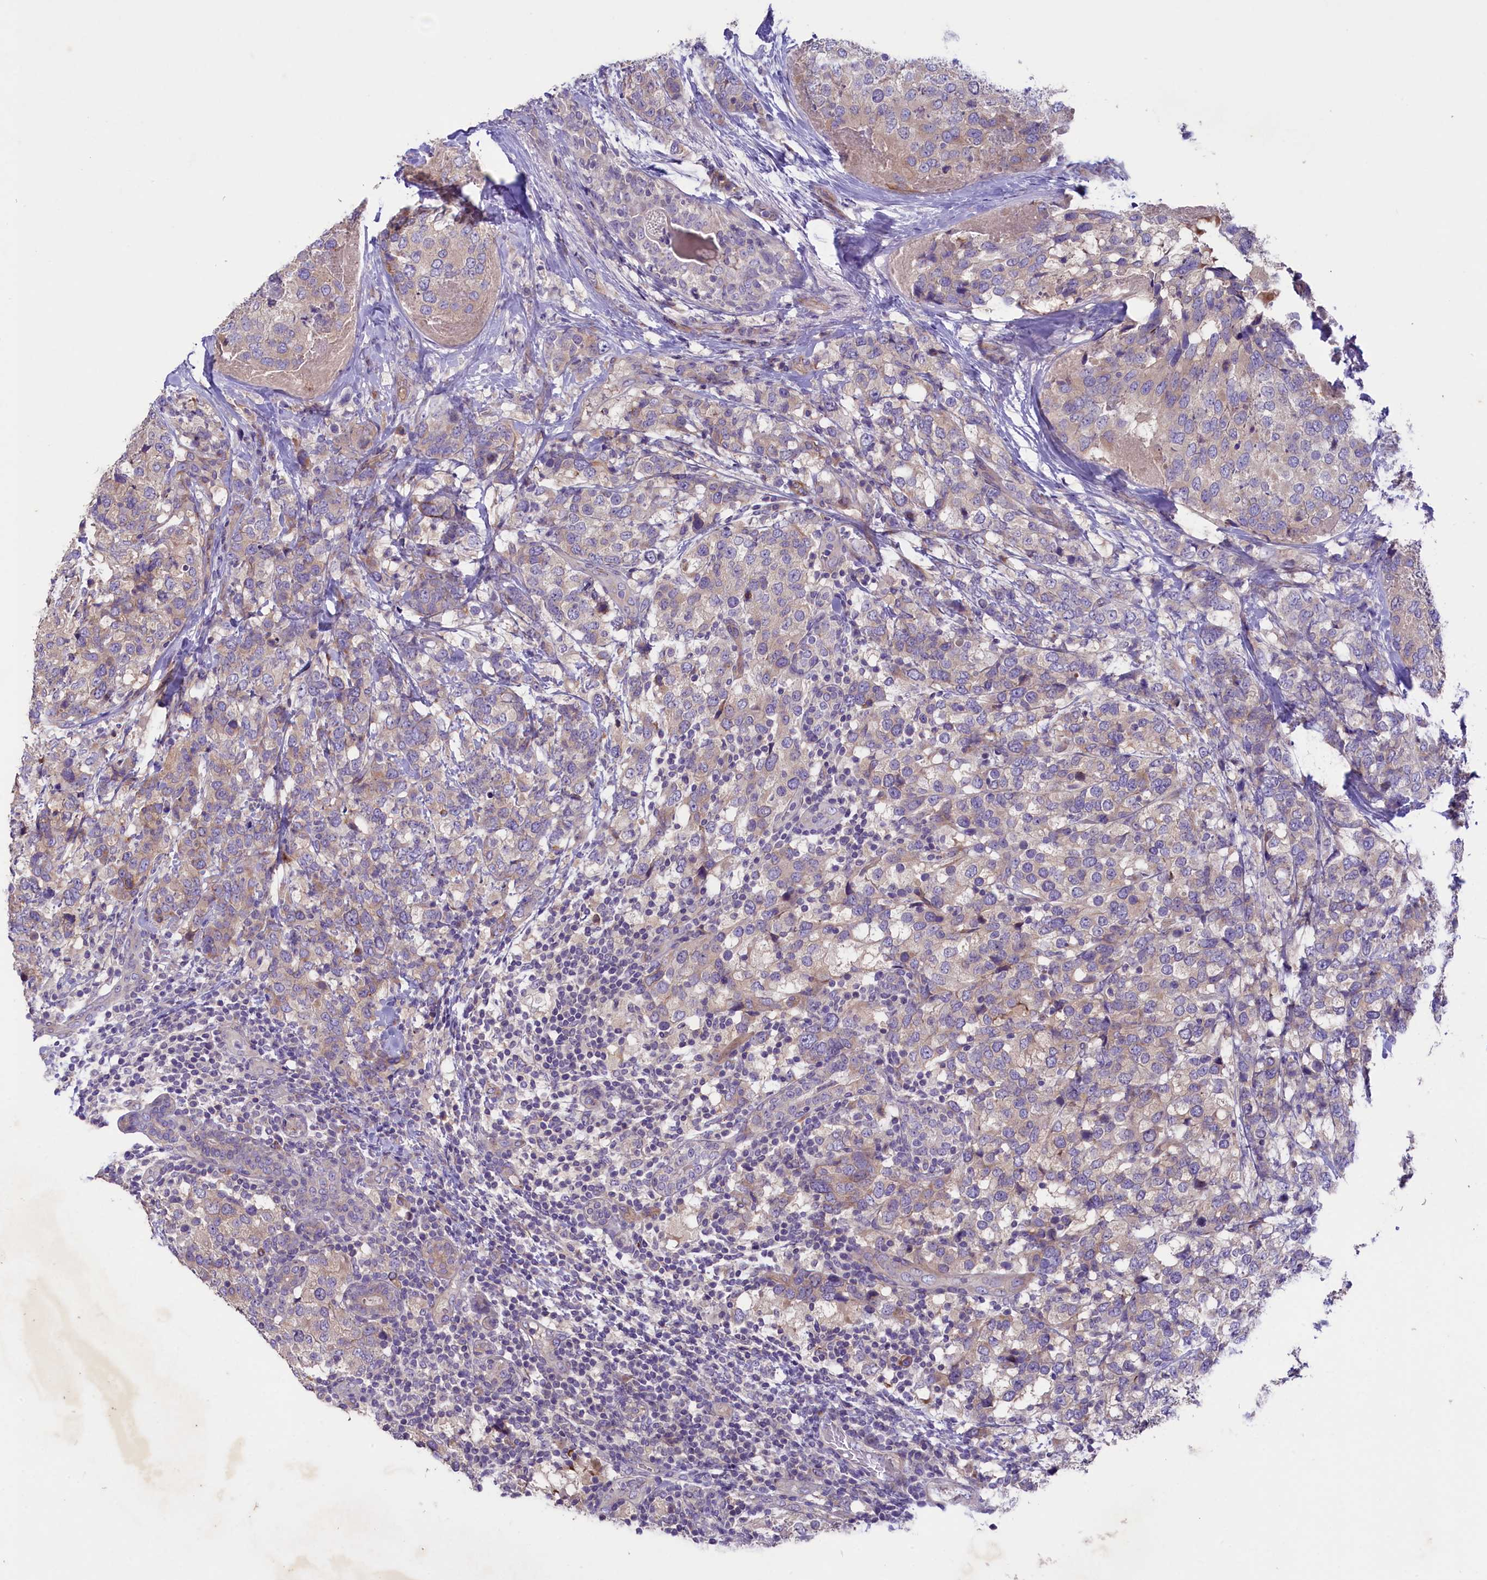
{"staining": {"intensity": "weak", "quantity": "25%-75%", "location": "cytoplasmic/membranous"}, "tissue": "breast cancer", "cell_type": "Tumor cells", "image_type": "cancer", "snomed": [{"axis": "morphology", "description": "Lobular carcinoma"}, {"axis": "topography", "description": "Breast"}], "caption": "Immunohistochemistry (IHC) (DAB (3,3'-diaminobenzidine)) staining of breast cancer reveals weak cytoplasmic/membranous protein staining in approximately 25%-75% of tumor cells.", "gene": "CD99L2", "patient": {"sex": "female", "age": 59}}